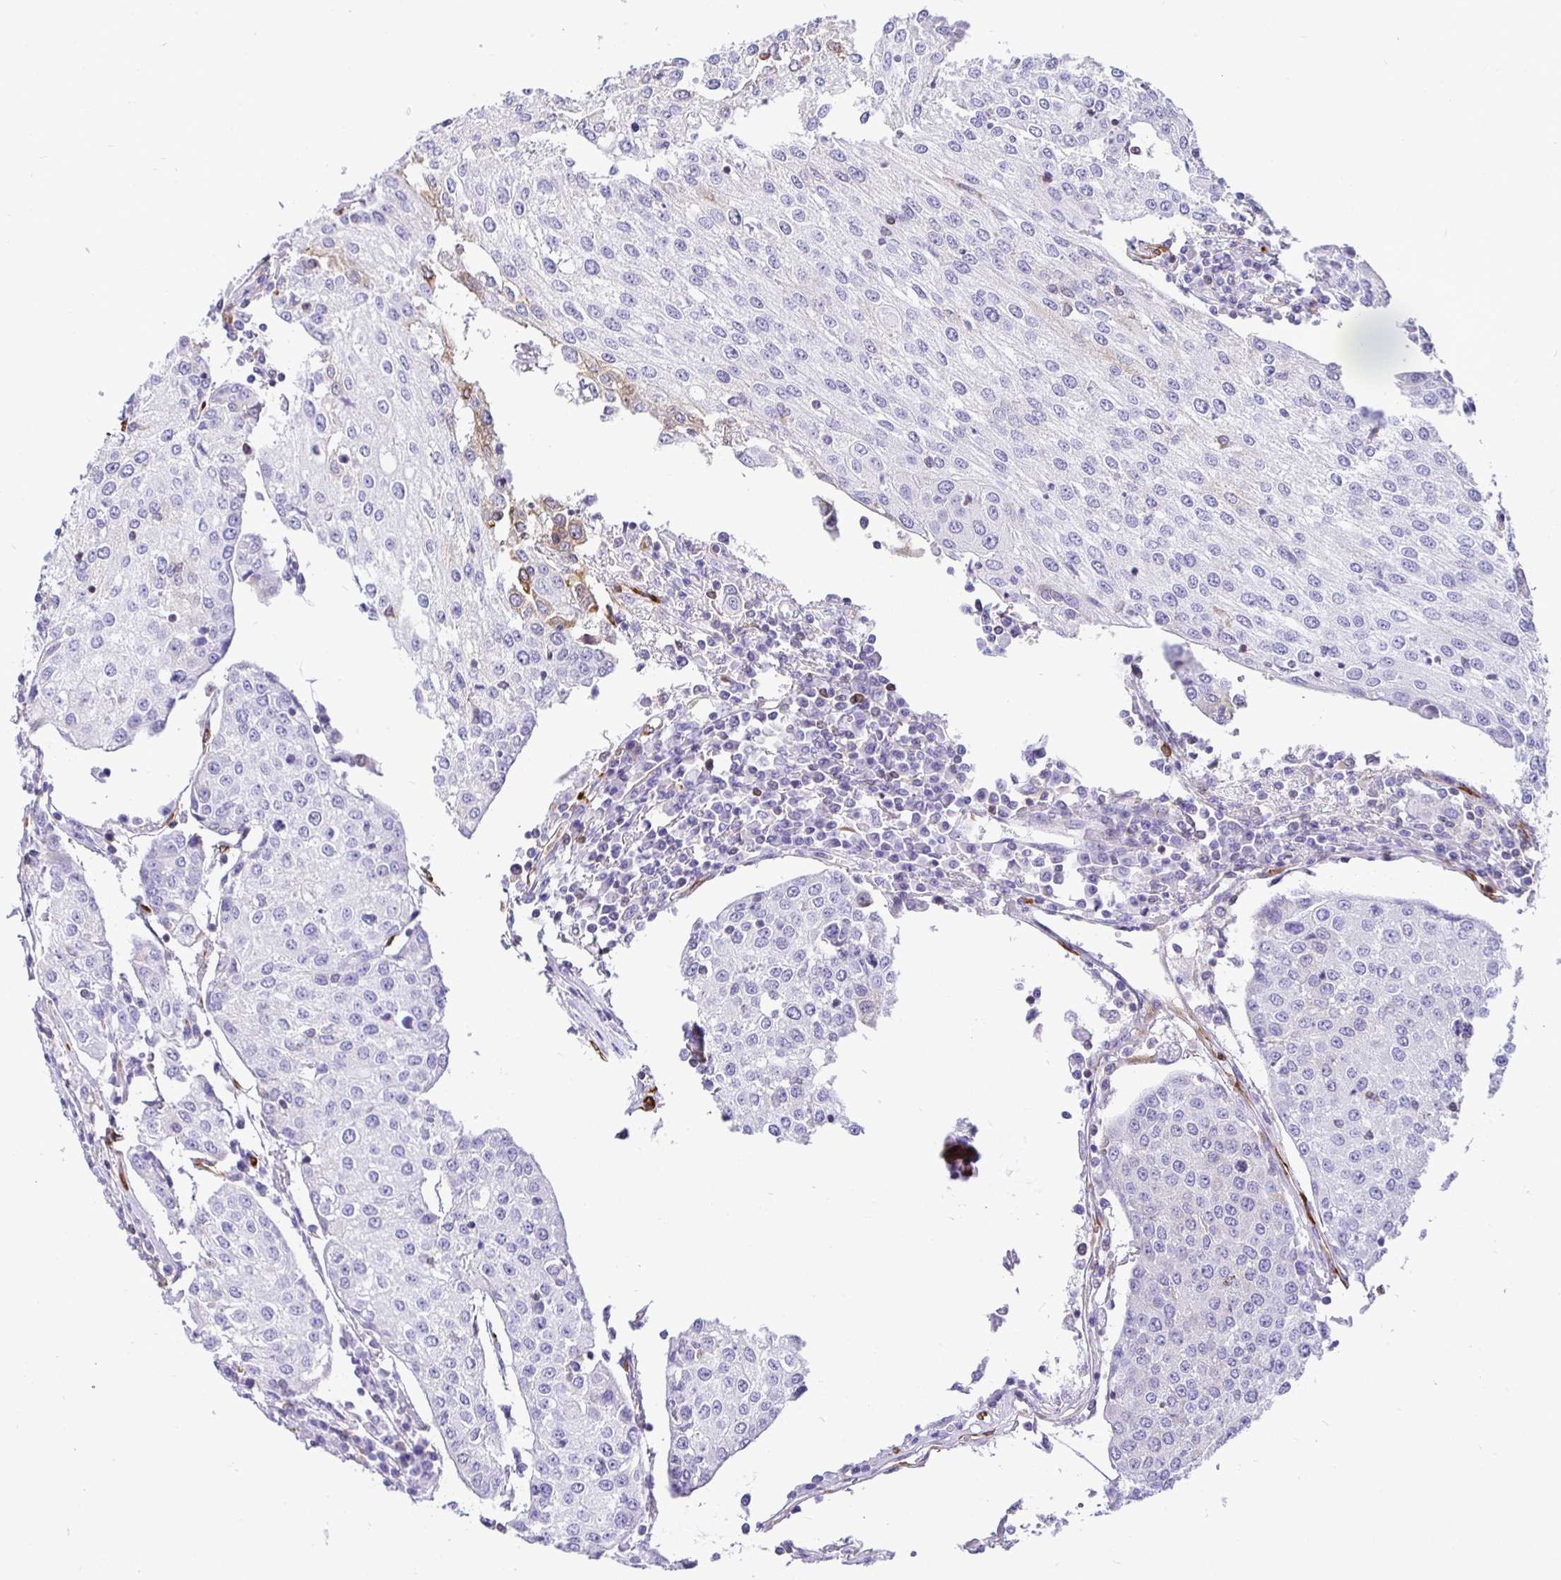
{"staining": {"intensity": "weak", "quantity": "<25%", "location": "cytoplasmic/membranous"}, "tissue": "urothelial cancer", "cell_type": "Tumor cells", "image_type": "cancer", "snomed": [{"axis": "morphology", "description": "Urothelial carcinoma, High grade"}, {"axis": "topography", "description": "Urinary bladder"}], "caption": "IHC photomicrograph of neoplastic tissue: human urothelial carcinoma (high-grade) stained with DAB (3,3'-diaminobenzidine) demonstrates no significant protein expression in tumor cells.", "gene": "TP53I11", "patient": {"sex": "female", "age": 85}}